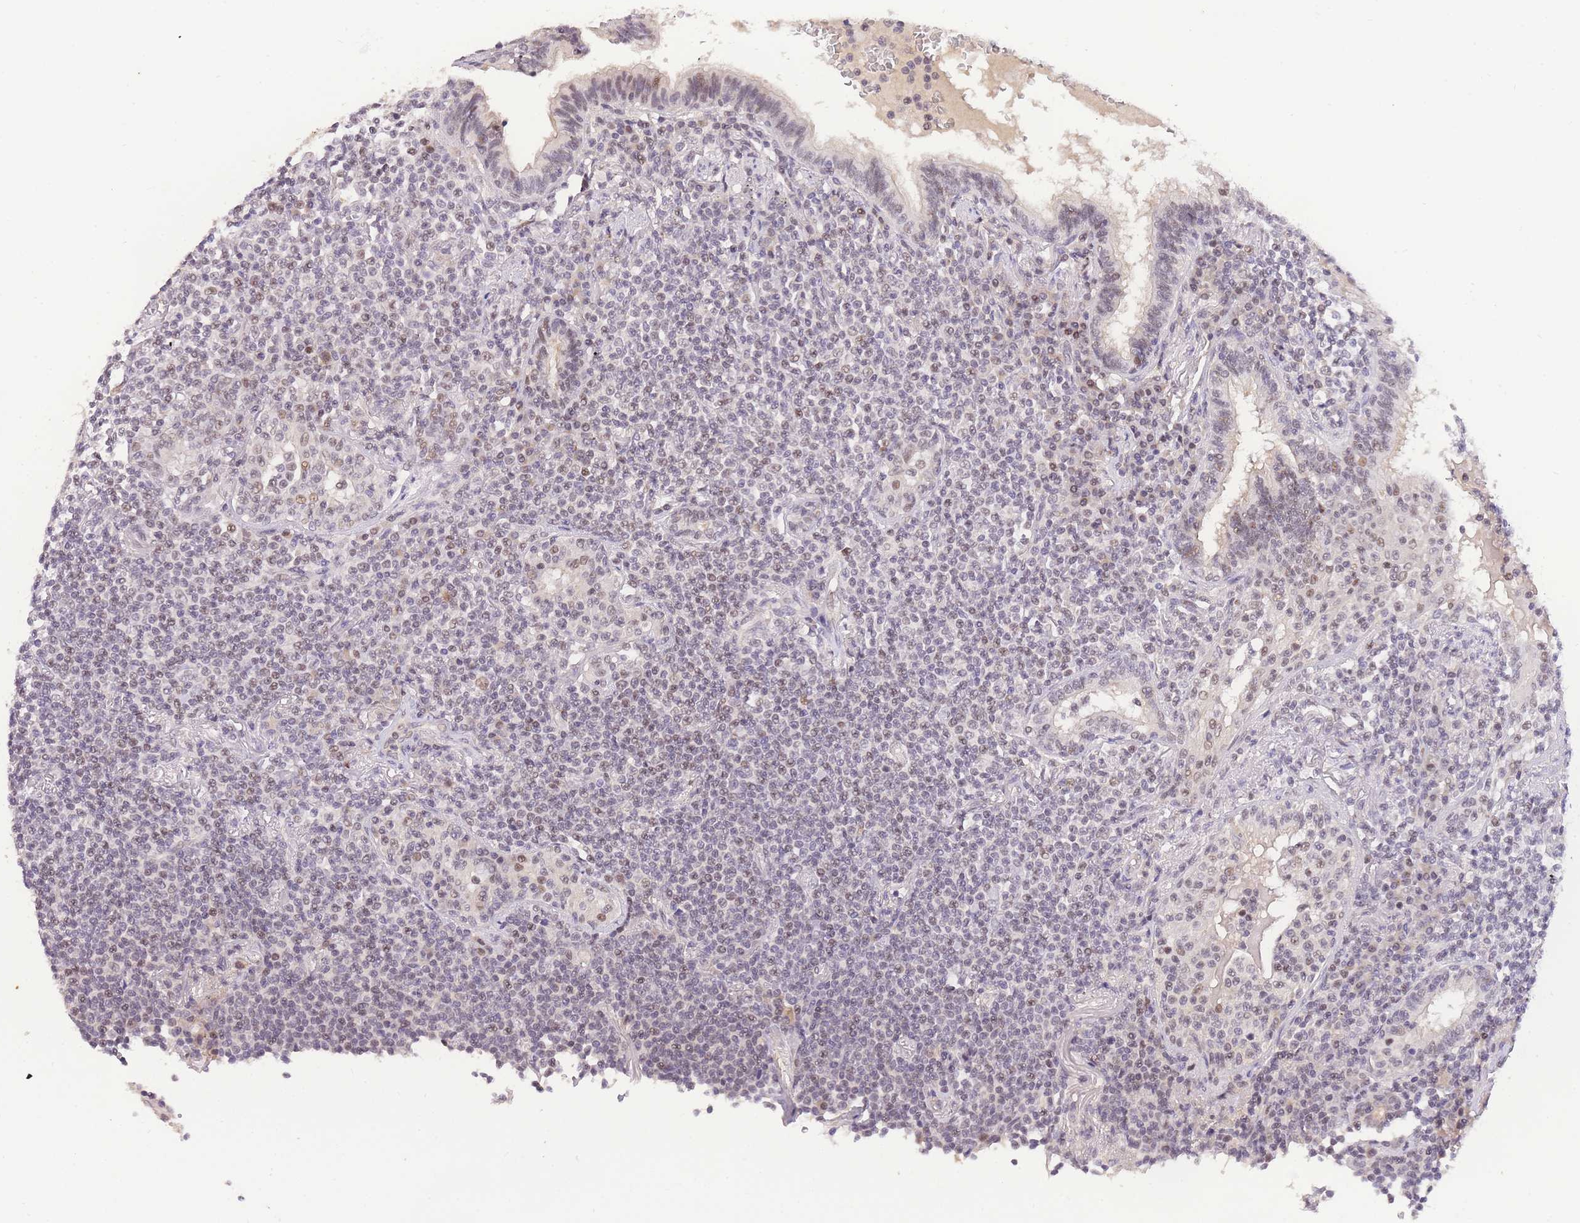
{"staining": {"intensity": "weak", "quantity": "25%-75%", "location": "nuclear"}, "tissue": "lymphoma", "cell_type": "Tumor cells", "image_type": "cancer", "snomed": [{"axis": "morphology", "description": "Malignant lymphoma, non-Hodgkin's type, Low grade"}, {"axis": "topography", "description": "Lung"}], "caption": "A high-resolution histopathology image shows immunohistochemistry (IHC) staining of lymphoma, which demonstrates weak nuclear positivity in approximately 25%-75% of tumor cells.", "gene": "SLC35F2", "patient": {"sex": "female", "age": 71}}